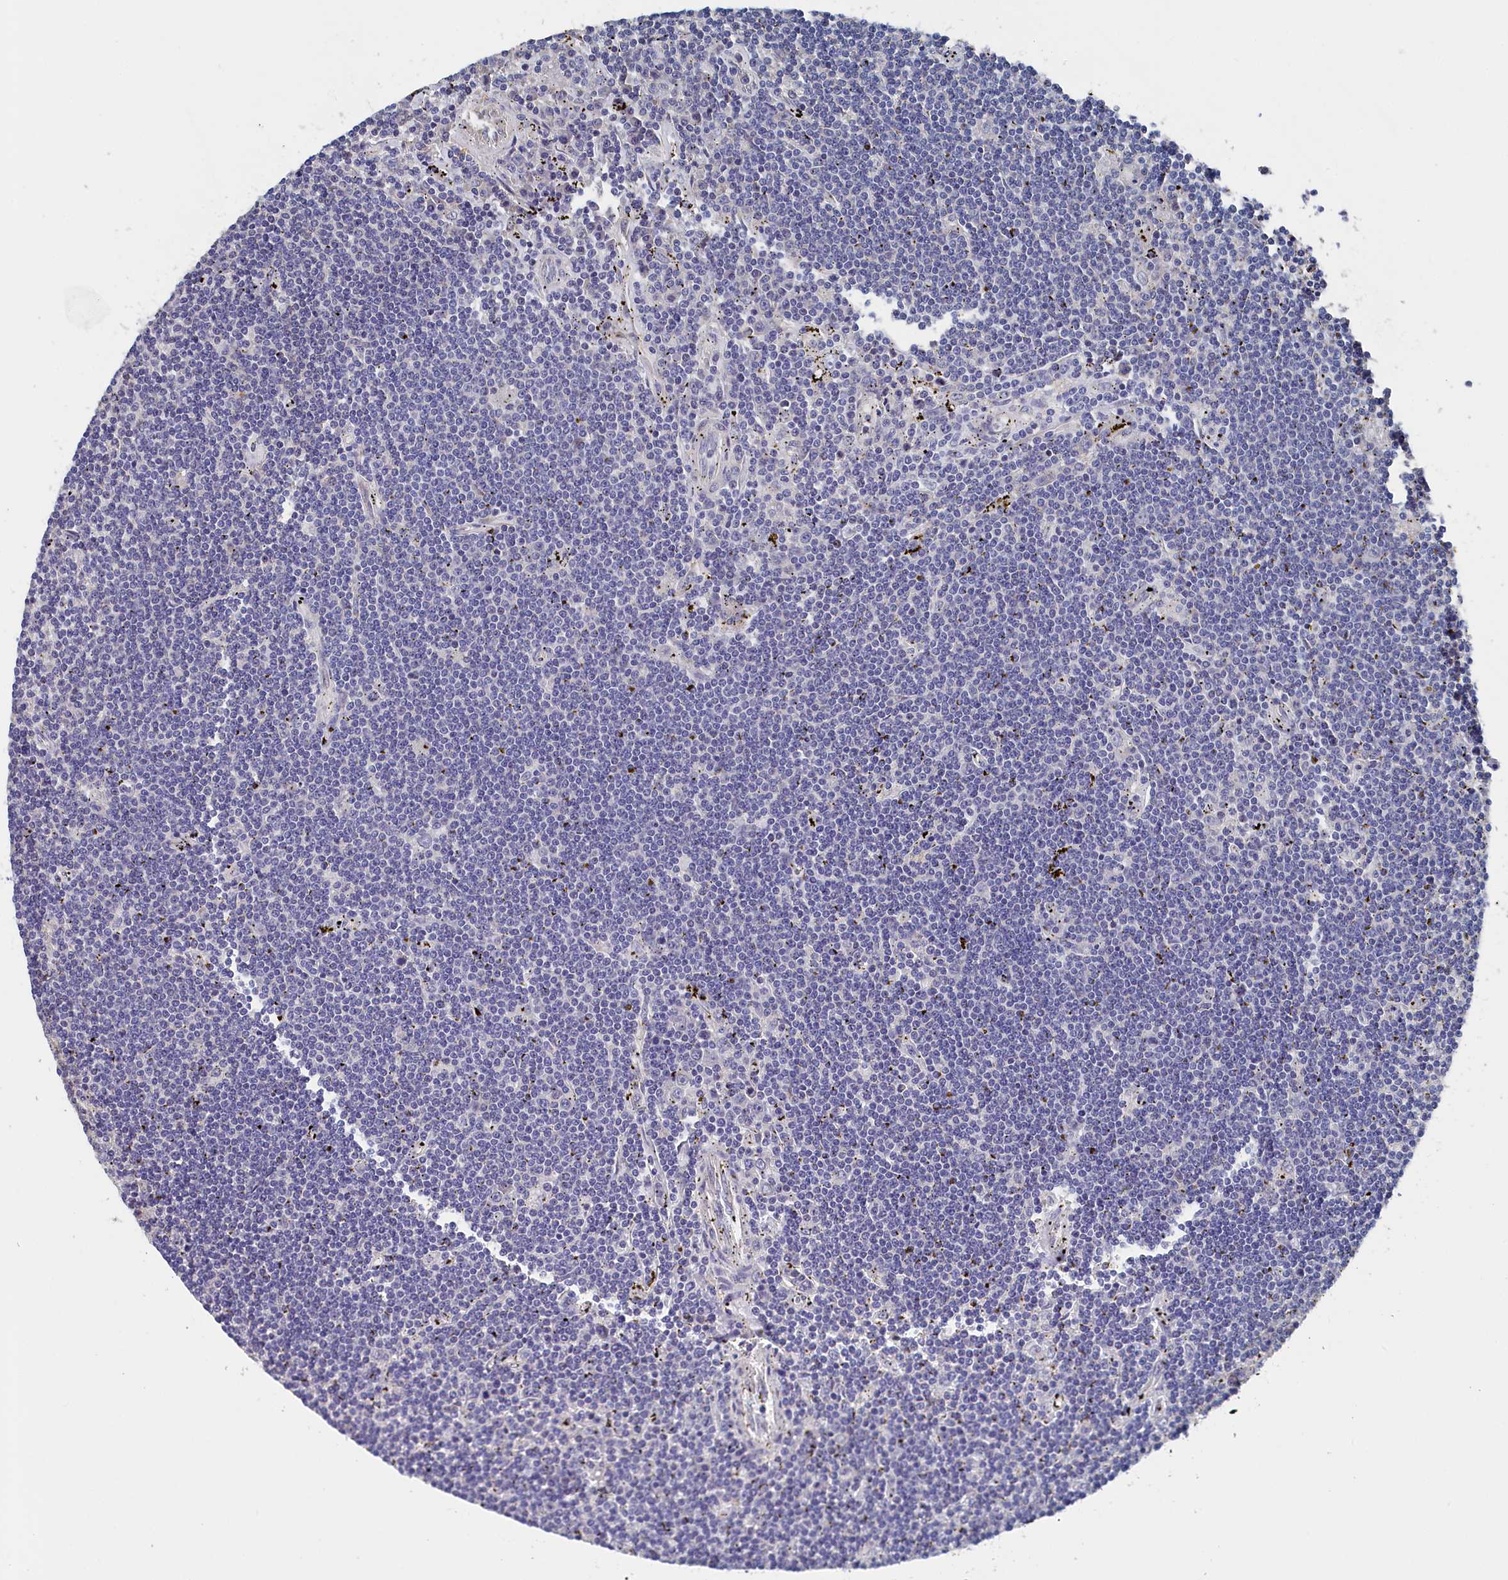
{"staining": {"intensity": "negative", "quantity": "none", "location": "none"}, "tissue": "lymphoma", "cell_type": "Tumor cells", "image_type": "cancer", "snomed": [{"axis": "morphology", "description": "Malignant lymphoma, non-Hodgkin's type, Low grade"}, {"axis": "topography", "description": "Spleen"}], "caption": "Immunohistochemical staining of lymphoma shows no significant staining in tumor cells.", "gene": "BHMT", "patient": {"sex": "male", "age": 76}}